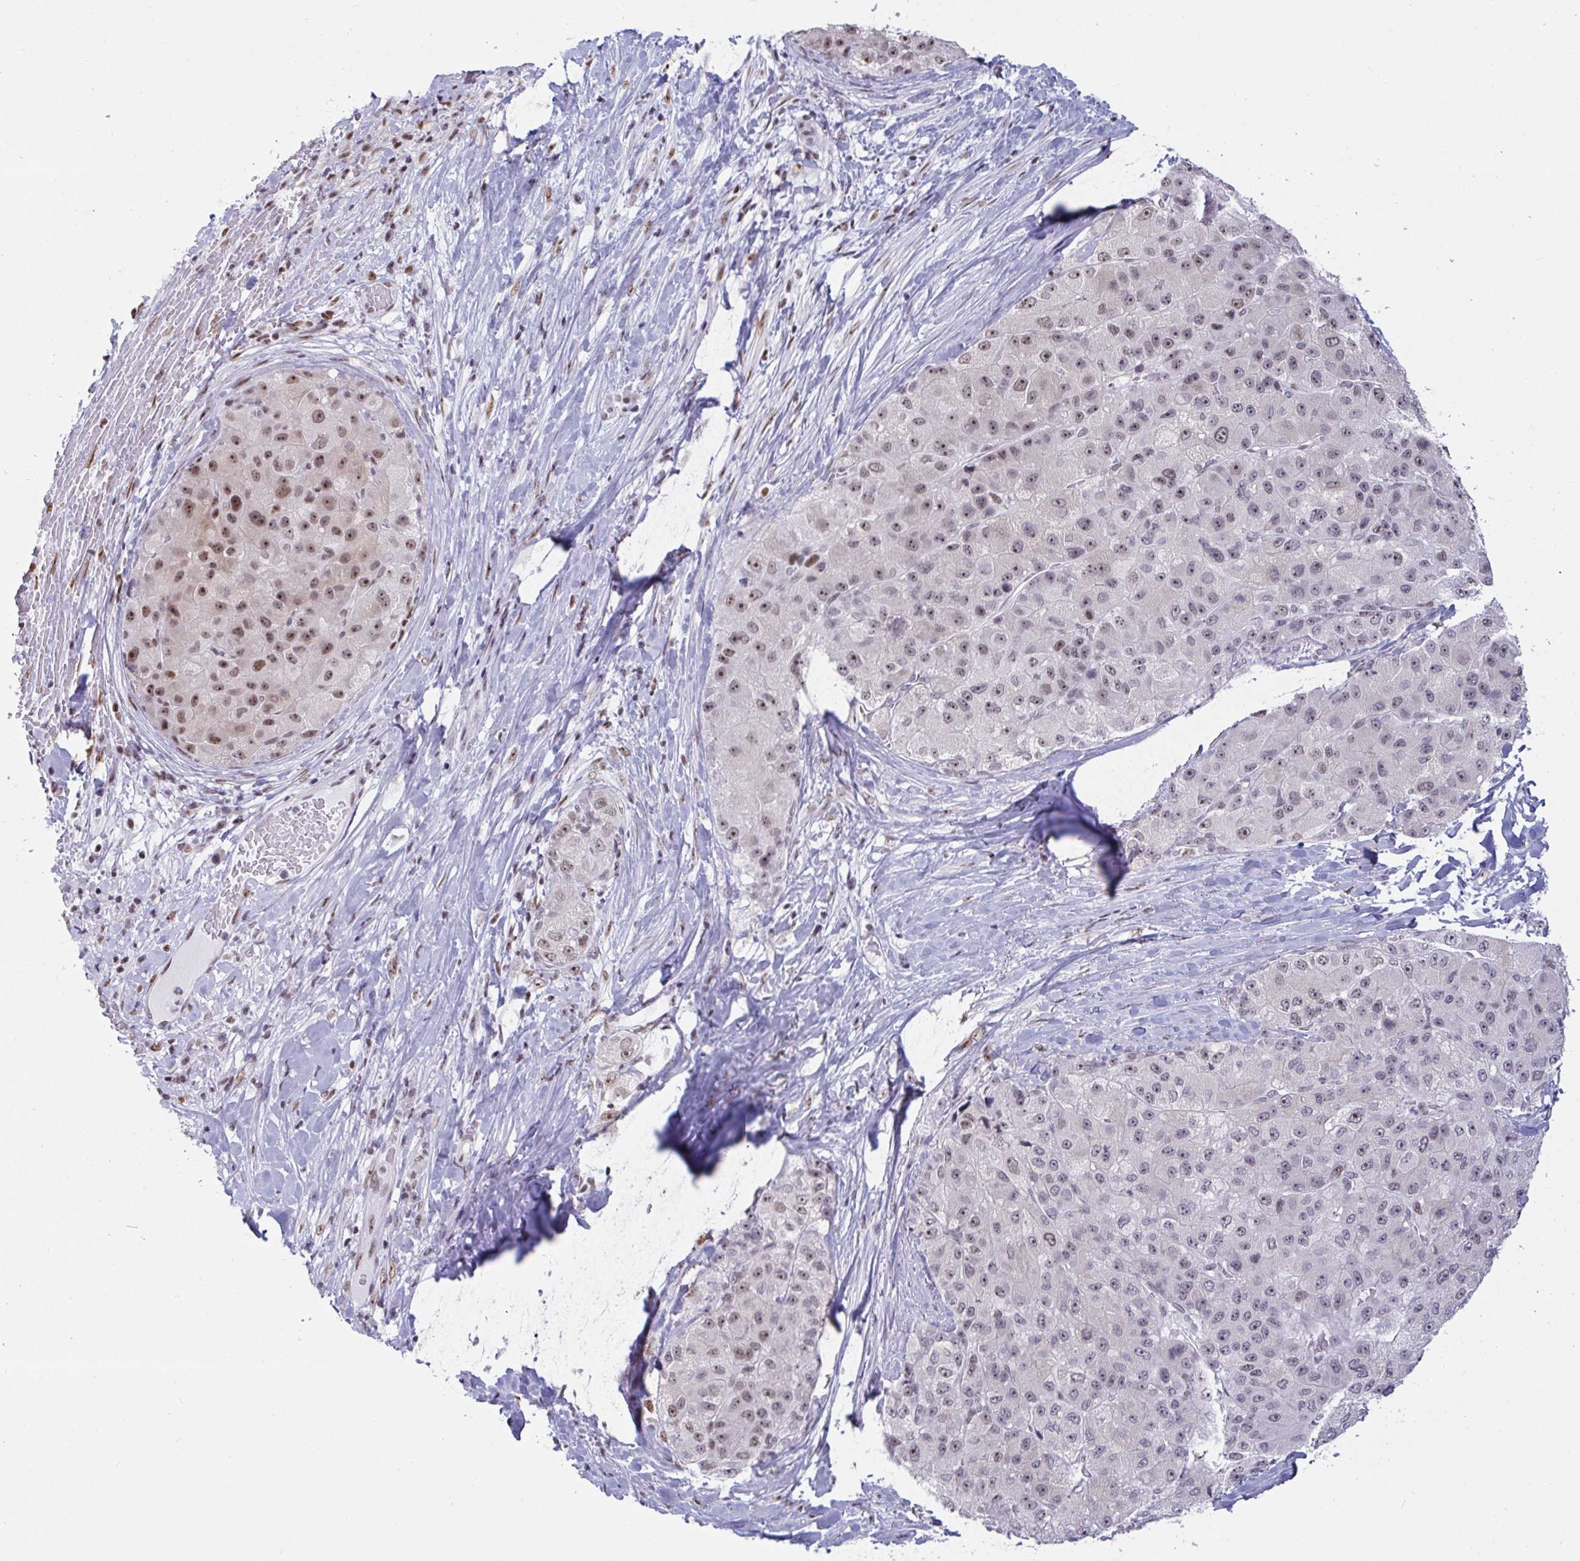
{"staining": {"intensity": "moderate", "quantity": "25%-75%", "location": "nuclear"}, "tissue": "liver cancer", "cell_type": "Tumor cells", "image_type": "cancer", "snomed": [{"axis": "morphology", "description": "Carcinoma, Hepatocellular, NOS"}, {"axis": "topography", "description": "Liver"}], "caption": "Protein positivity by immunohistochemistry exhibits moderate nuclear expression in about 25%-75% of tumor cells in liver cancer (hepatocellular carcinoma). The staining is performed using DAB (3,3'-diaminobenzidine) brown chromogen to label protein expression. The nuclei are counter-stained blue using hematoxylin.", "gene": "SUPT16H", "patient": {"sex": "male", "age": 80}}